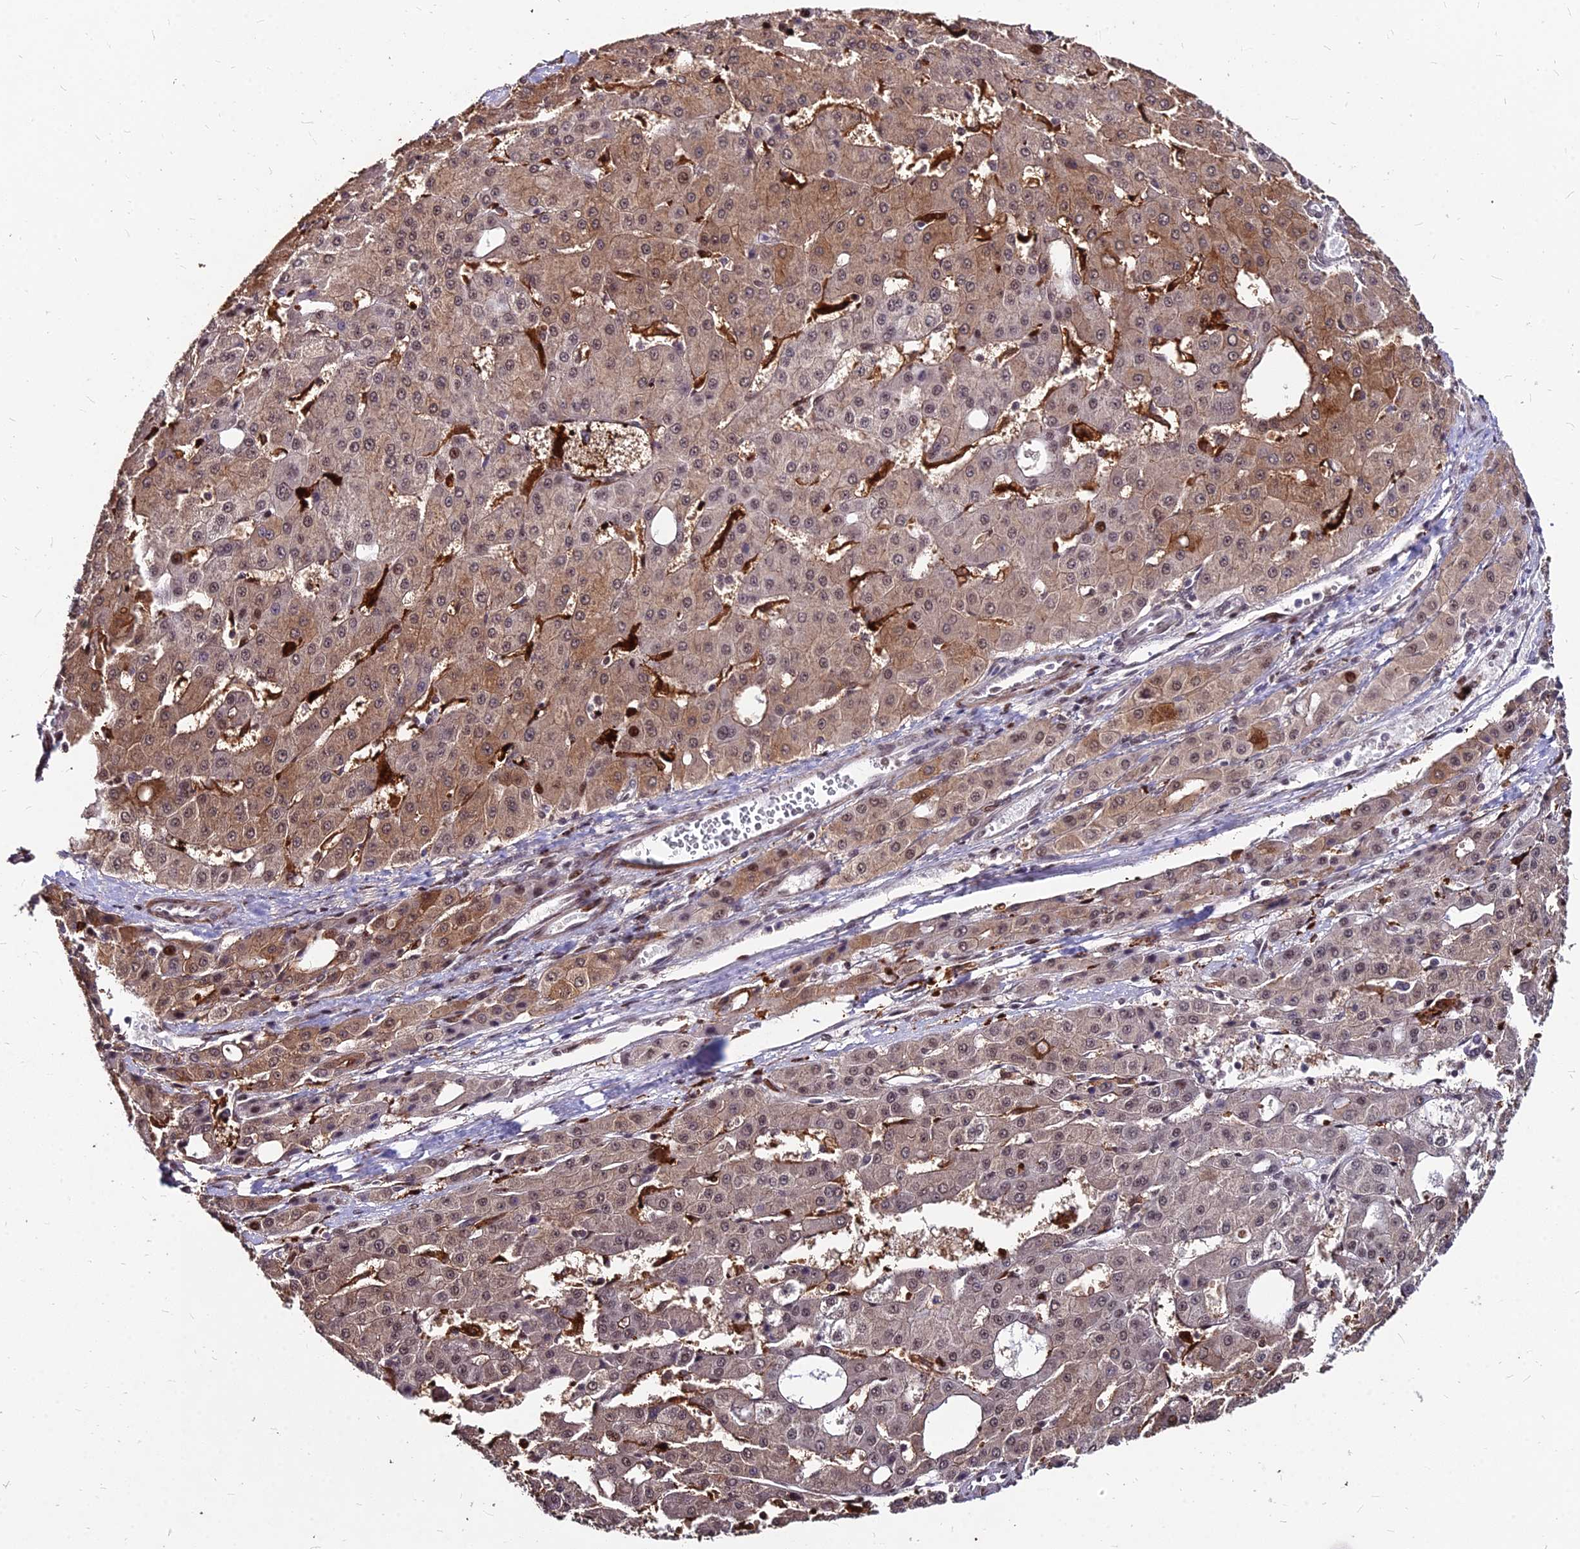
{"staining": {"intensity": "moderate", "quantity": ">75%", "location": "cytoplasmic/membranous,nuclear"}, "tissue": "liver cancer", "cell_type": "Tumor cells", "image_type": "cancer", "snomed": [{"axis": "morphology", "description": "Carcinoma, Hepatocellular, NOS"}, {"axis": "topography", "description": "Liver"}], "caption": "Approximately >75% of tumor cells in liver hepatocellular carcinoma show moderate cytoplasmic/membranous and nuclear protein expression as visualized by brown immunohistochemical staining.", "gene": "ZBED4", "patient": {"sex": "male", "age": 47}}